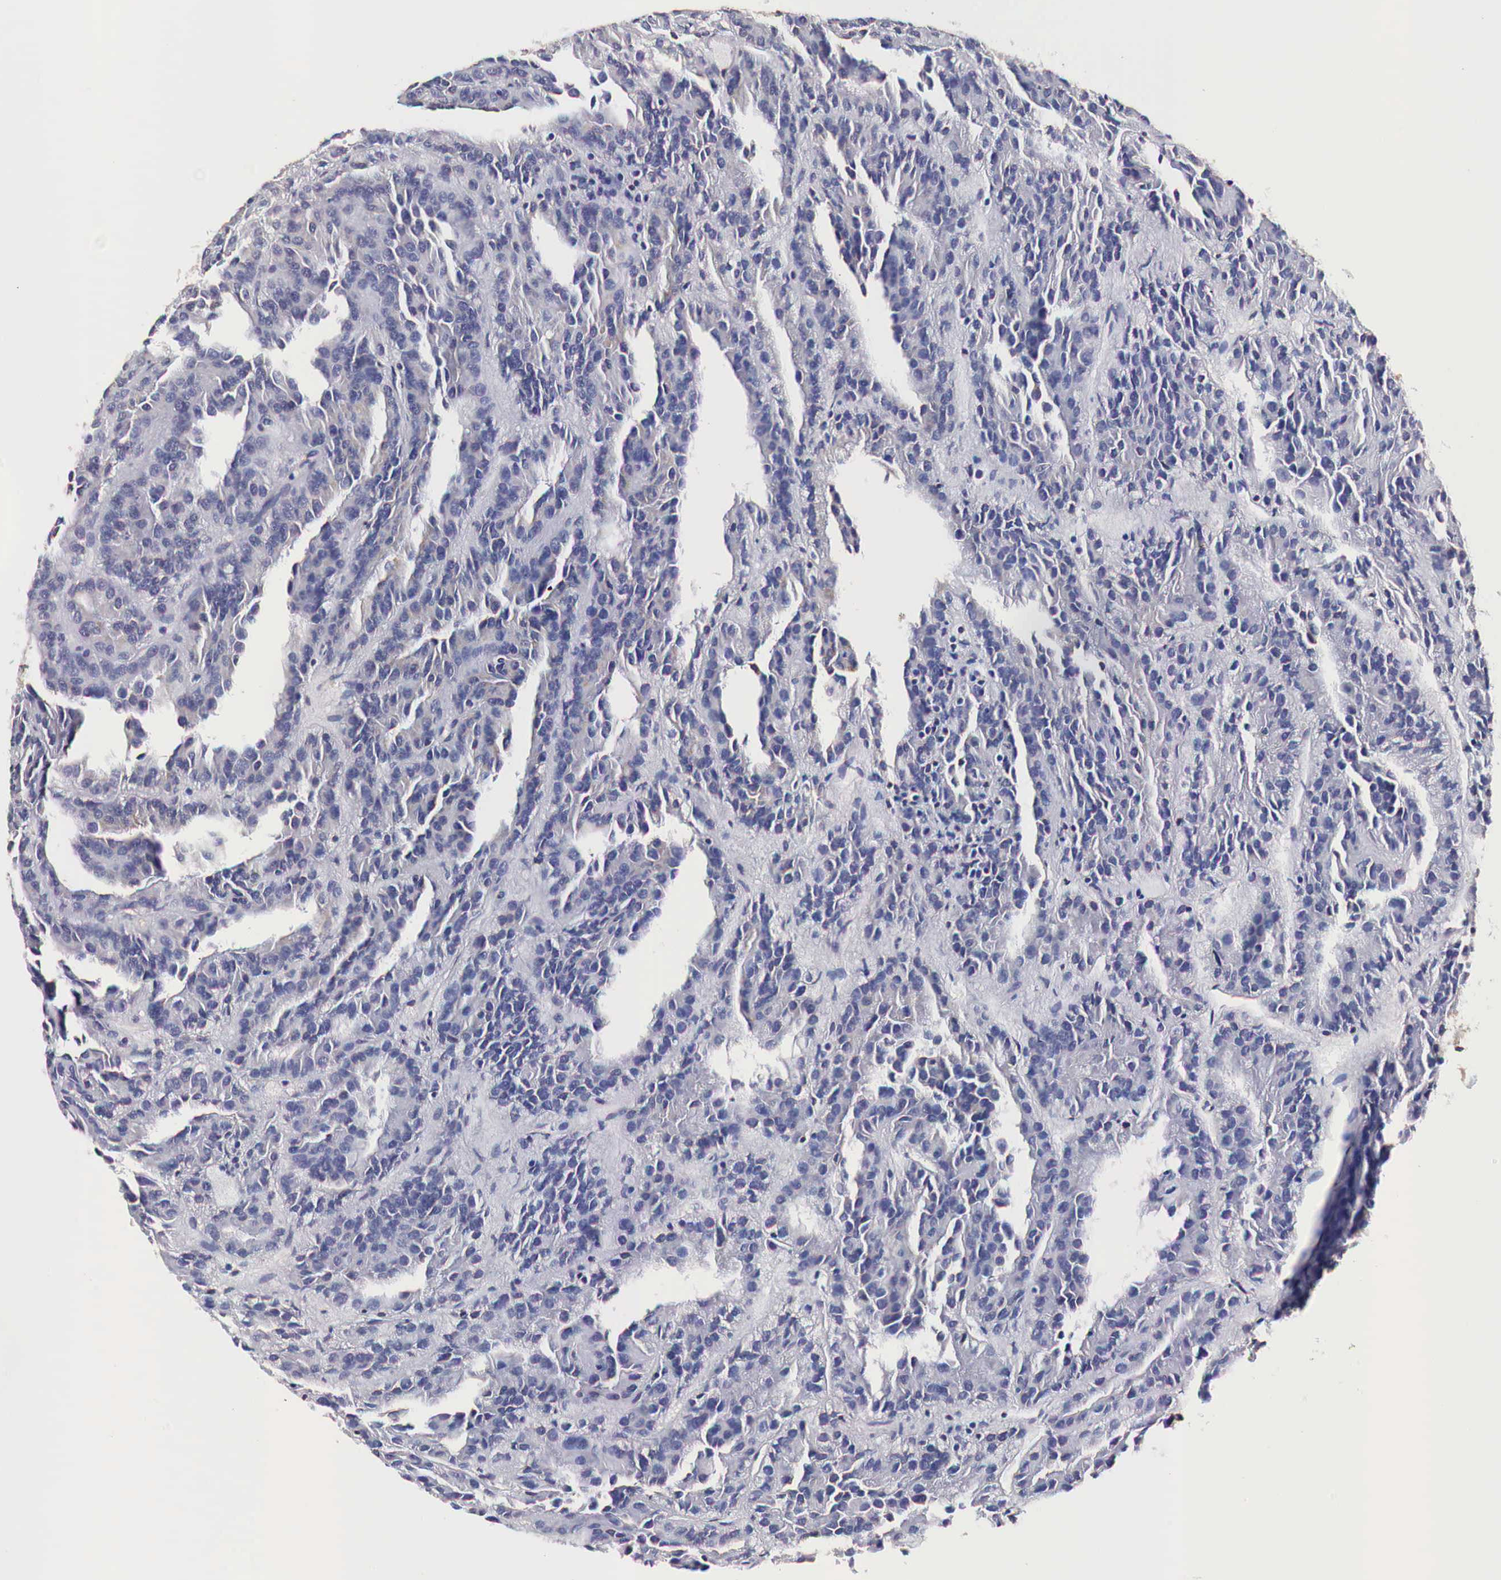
{"staining": {"intensity": "negative", "quantity": "none", "location": "none"}, "tissue": "renal cancer", "cell_type": "Tumor cells", "image_type": "cancer", "snomed": [{"axis": "morphology", "description": "Adenocarcinoma, NOS"}, {"axis": "topography", "description": "Kidney"}], "caption": "Human adenocarcinoma (renal) stained for a protein using immunohistochemistry reveals no expression in tumor cells.", "gene": "CKAP4", "patient": {"sex": "male", "age": 46}}